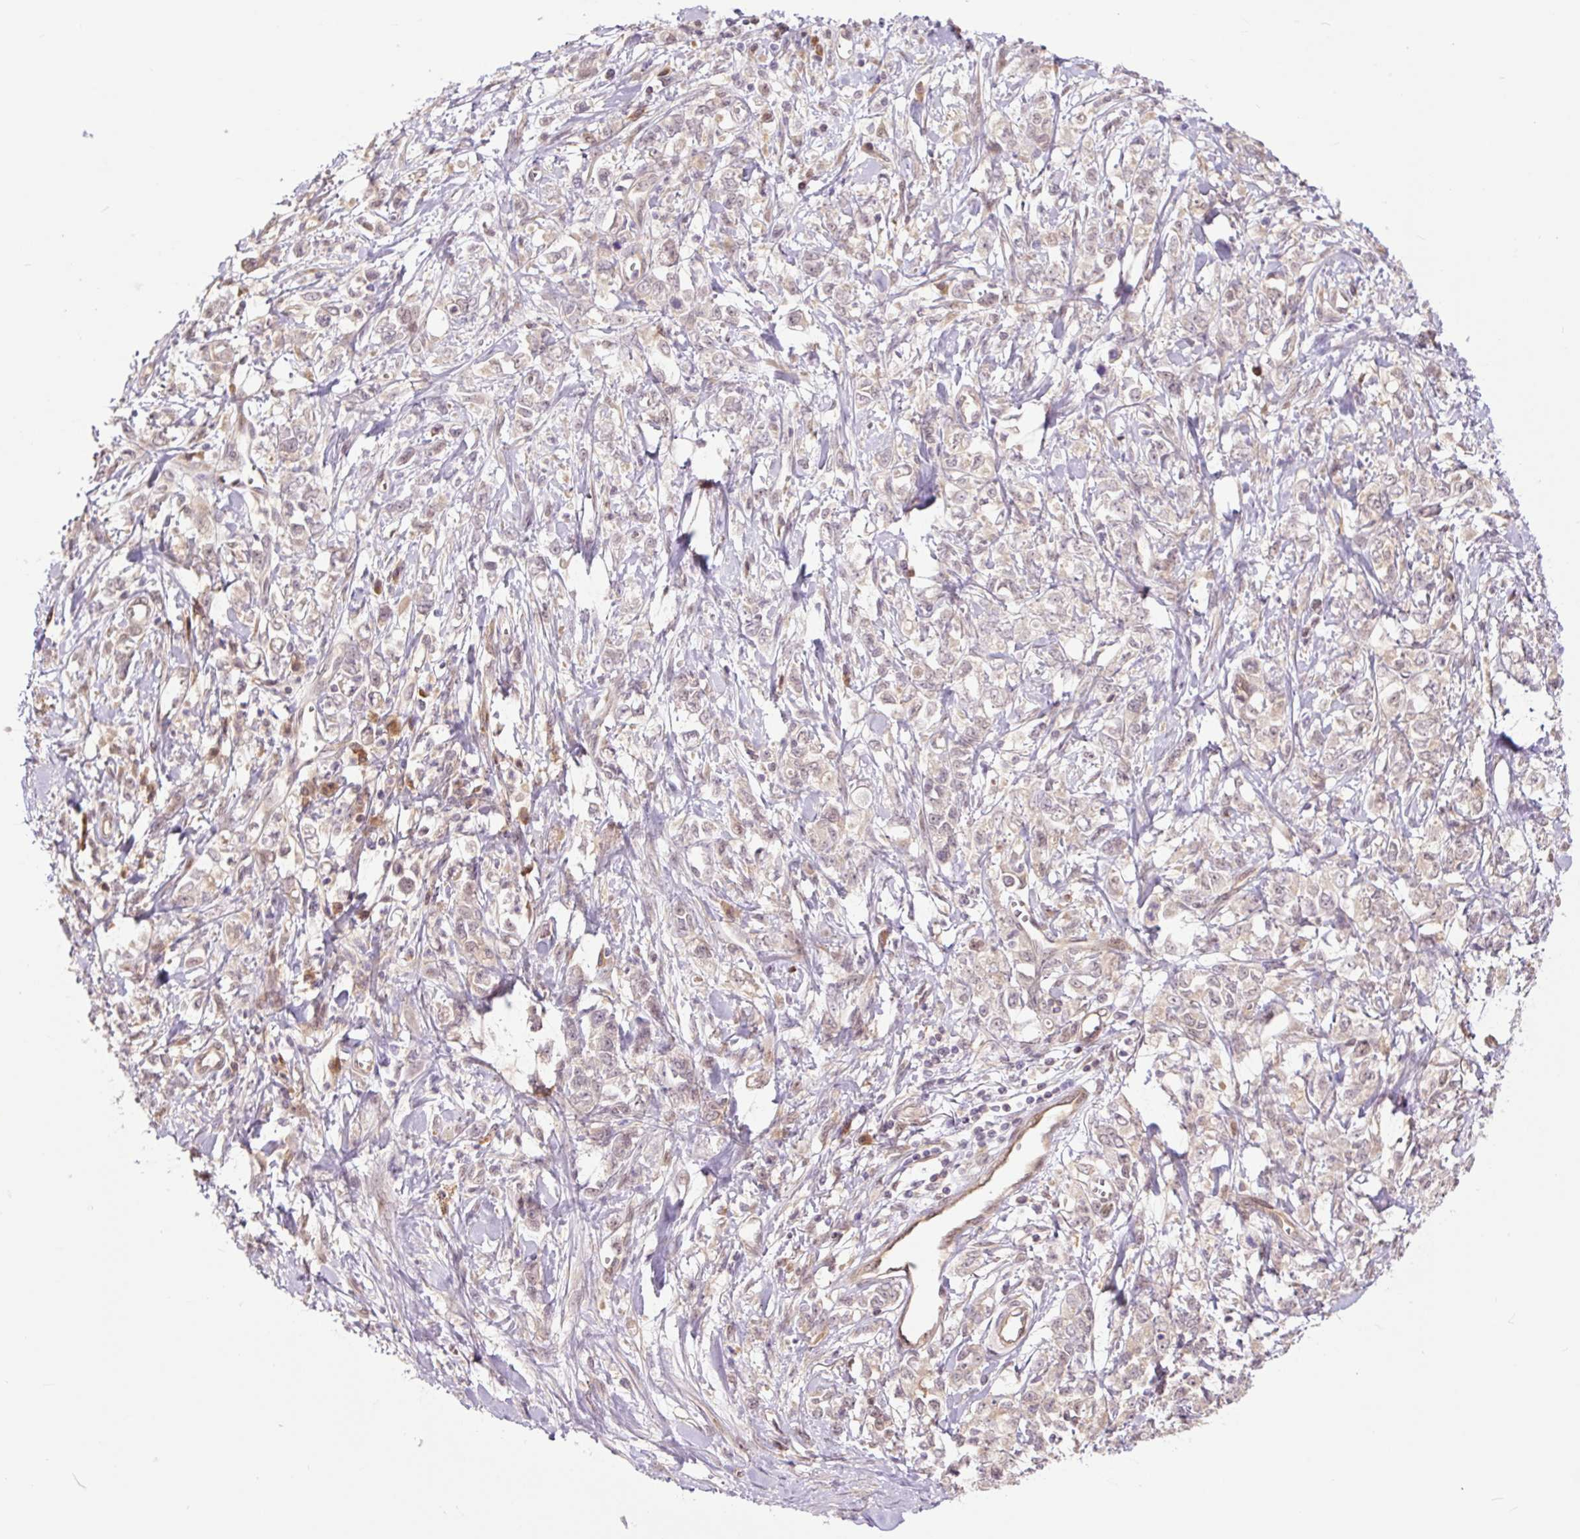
{"staining": {"intensity": "negative", "quantity": "none", "location": "none"}, "tissue": "stomach cancer", "cell_type": "Tumor cells", "image_type": "cancer", "snomed": [{"axis": "morphology", "description": "Adenocarcinoma, NOS"}, {"axis": "topography", "description": "Stomach"}], "caption": "The histopathology image demonstrates no staining of tumor cells in stomach adenocarcinoma.", "gene": "TPT1", "patient": {"sex": "female", "age": 76}}